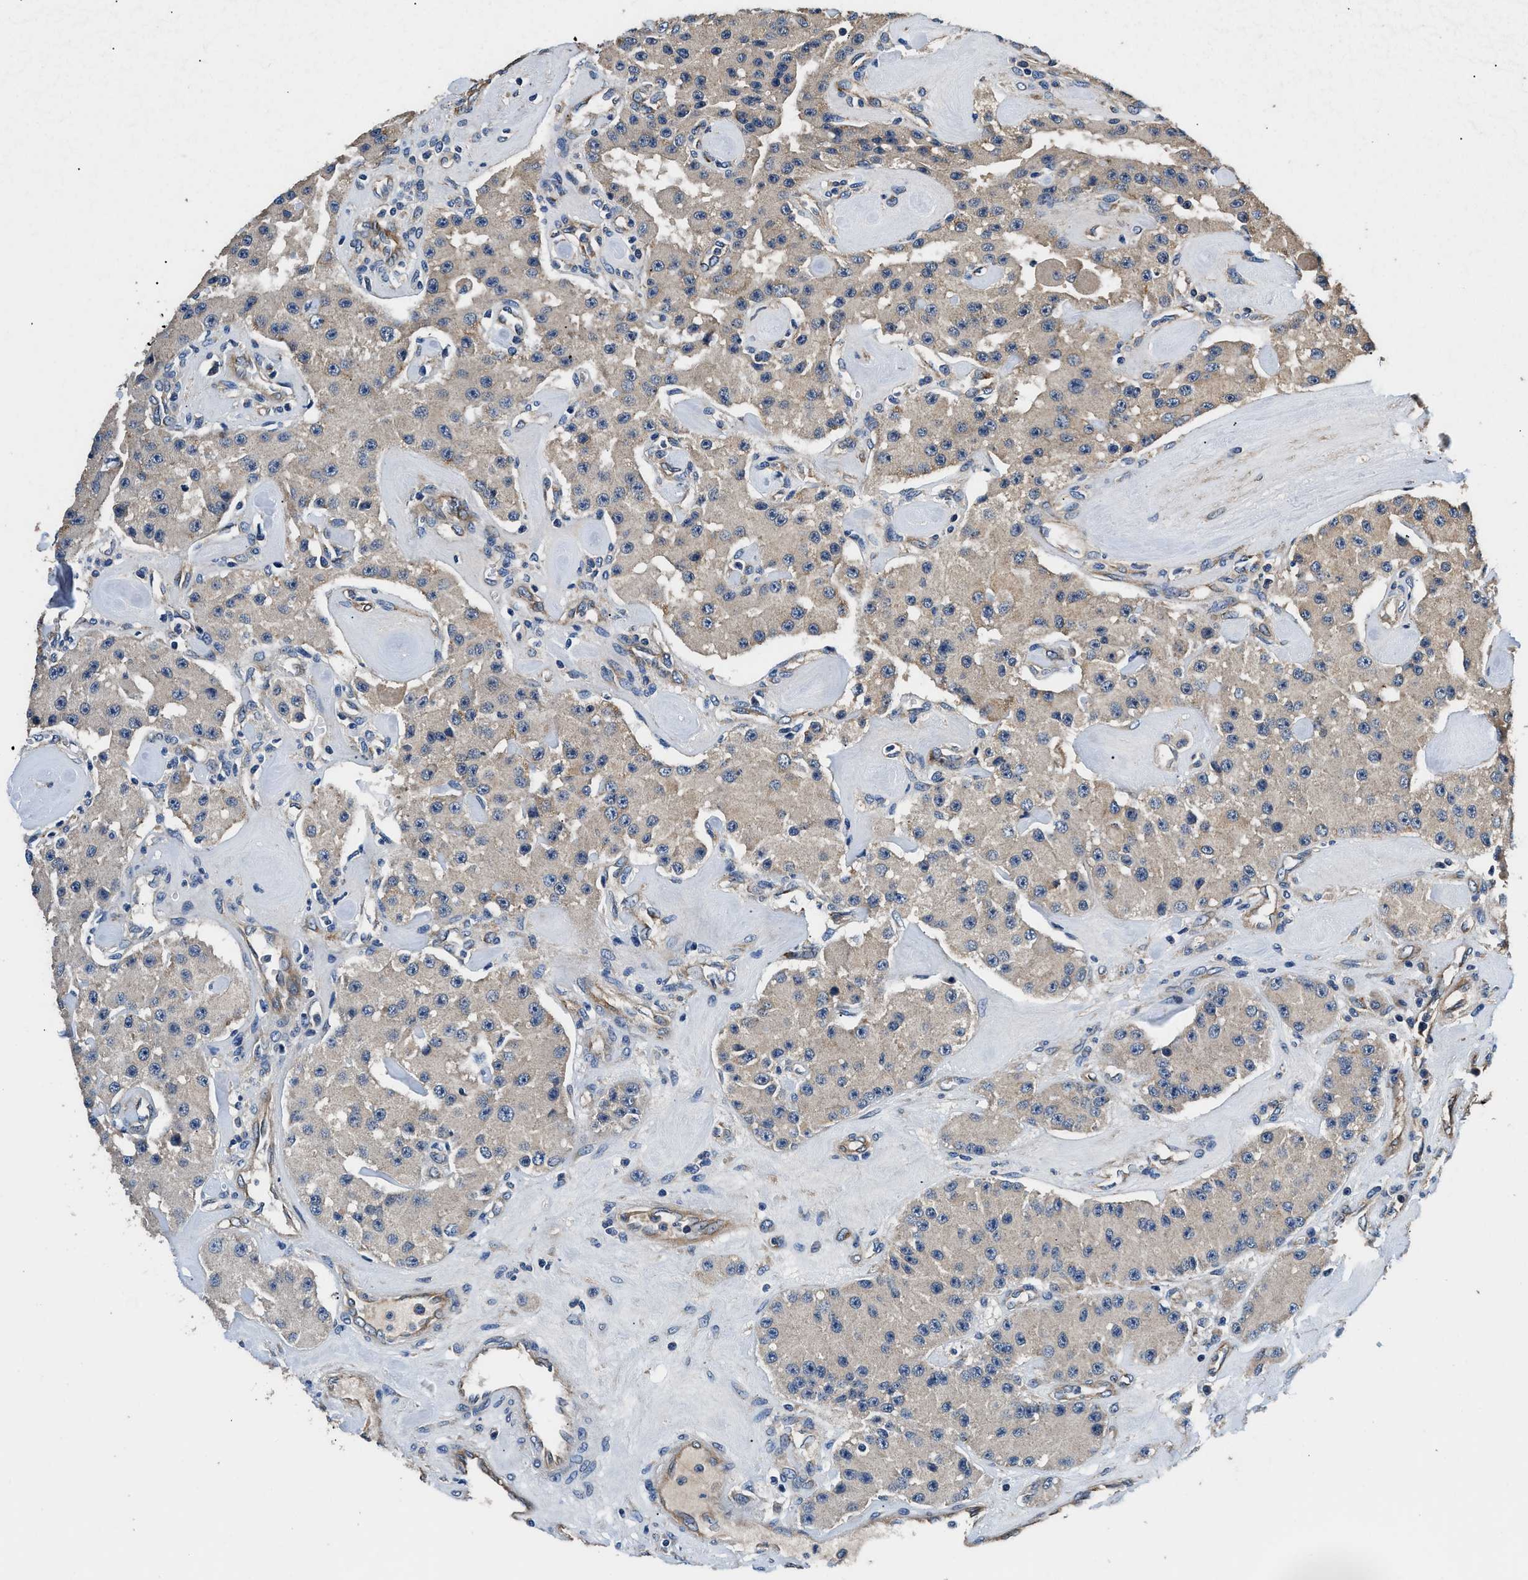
{"staining": {"intensity": "weak", "quantity": ">75%", "location": "cytoplasmic/membranous"}, "tissue": "carcinoid", "cell_type": "Tumor cells", "image_type": "cancer", "snomed": [{"axis": "morphology", "description": "Carcinoid, malignant, NOS"}, {"axis": "topography", "description": "Pancreas"}], "caption": "An immunohistochemistry image of tumor tissue is shown. Protein staining in brown highlights weak cytoplasmic/membranous positivity in carcinoid within tumor cells.", "gene": "DHRS7B", "patient": {"sex": "male", "age": 41}}